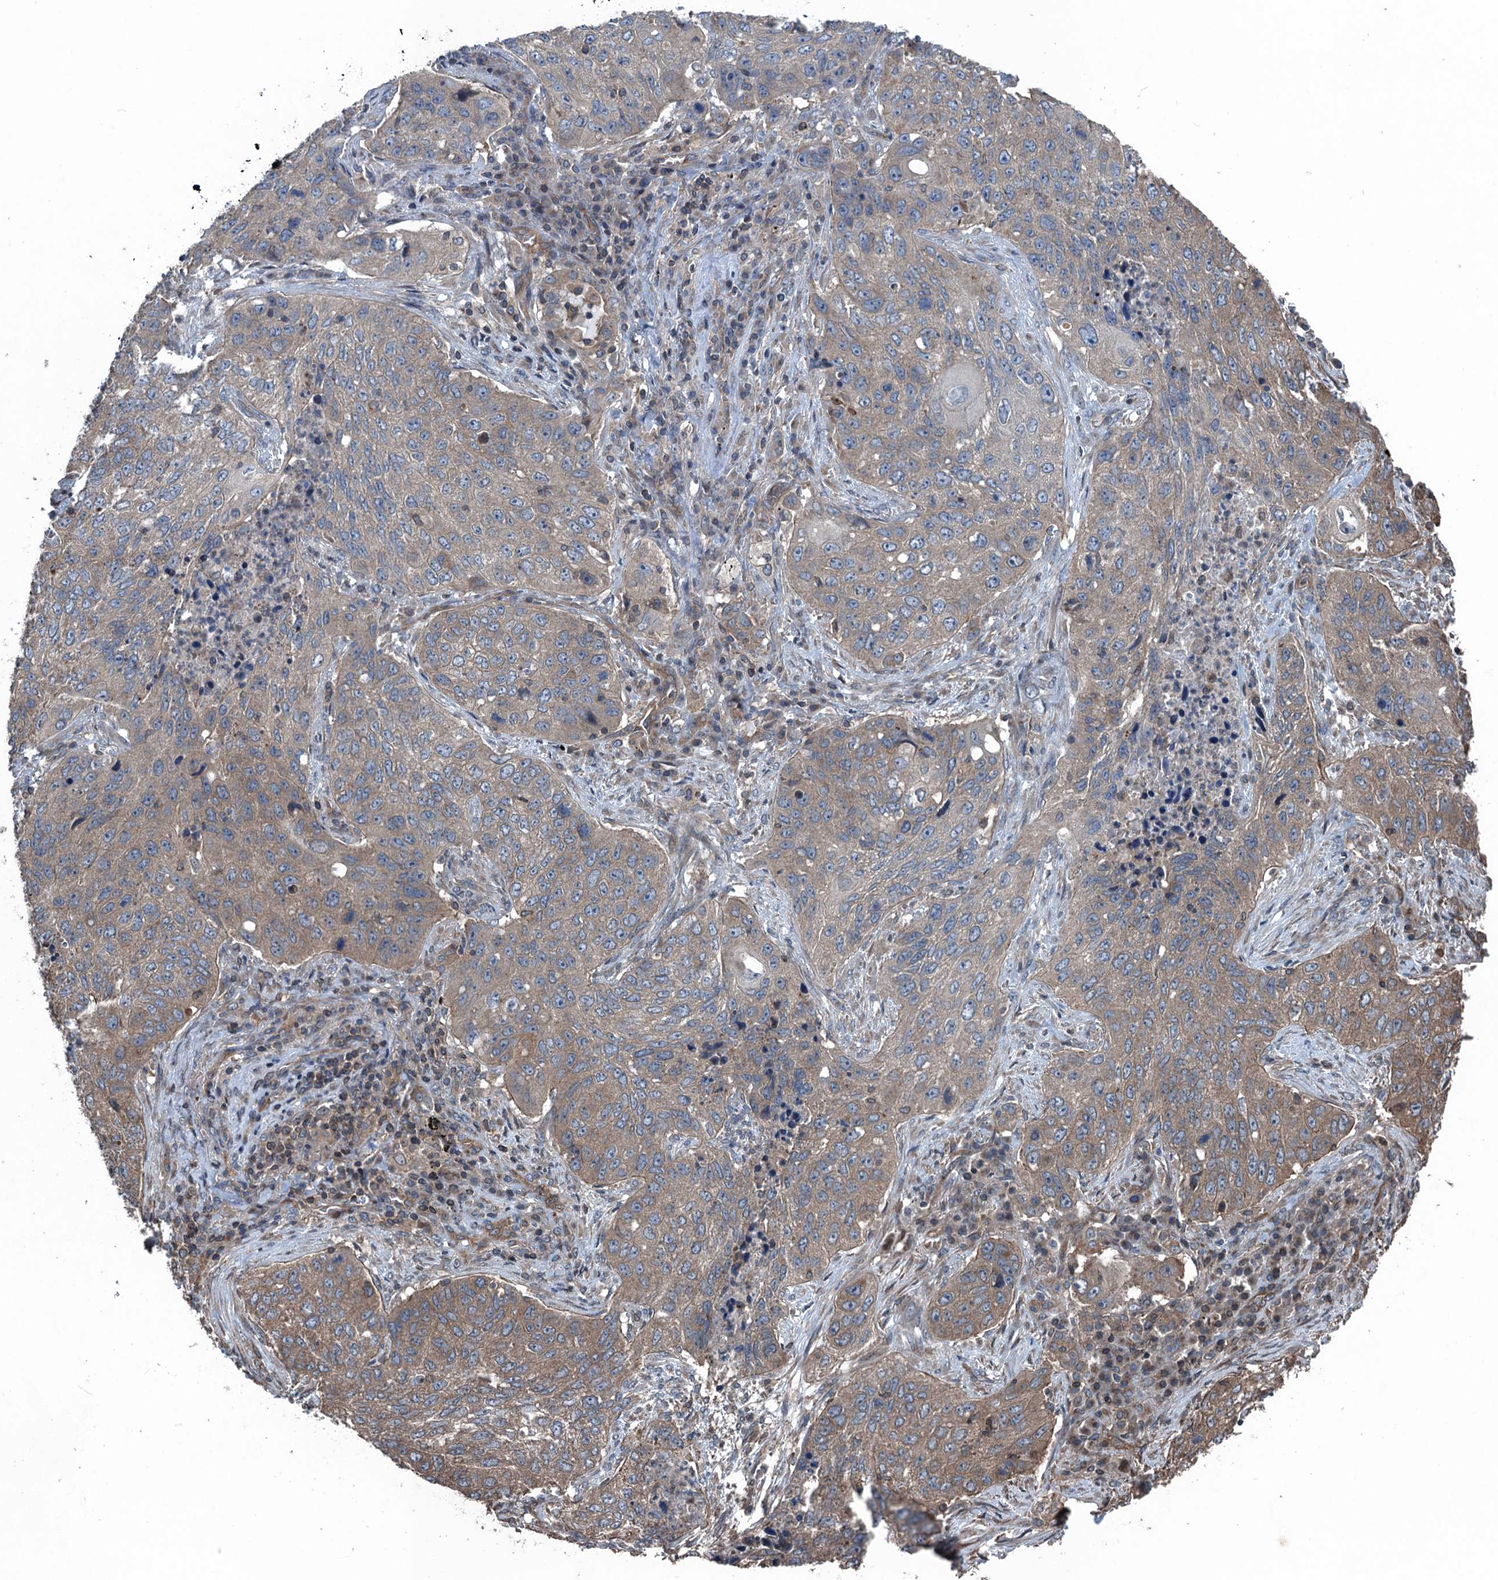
{"staining": {"intensity": "moderate", "quantity": "25%-75%", "location": "cytoplasmic/membranous"}, "tissue": "lung cancer", "cell_type": "Tumor cells", "image_type": "cancer", "snomed": [{"axis": "morphology", "description": "Squamous cell carcinoma, NOS"}, {"axis": "topography", "description": "Lung"}], "caption": "Immunohistochemical staining of human squamous cell carcinoma (lung) demonstrates moderate cytoplasmic/membranous protein staining in about 25%-75% of tumor cells.", "gene": "TRAPPC8", "patient": {"sex": "female", "age": 63}}